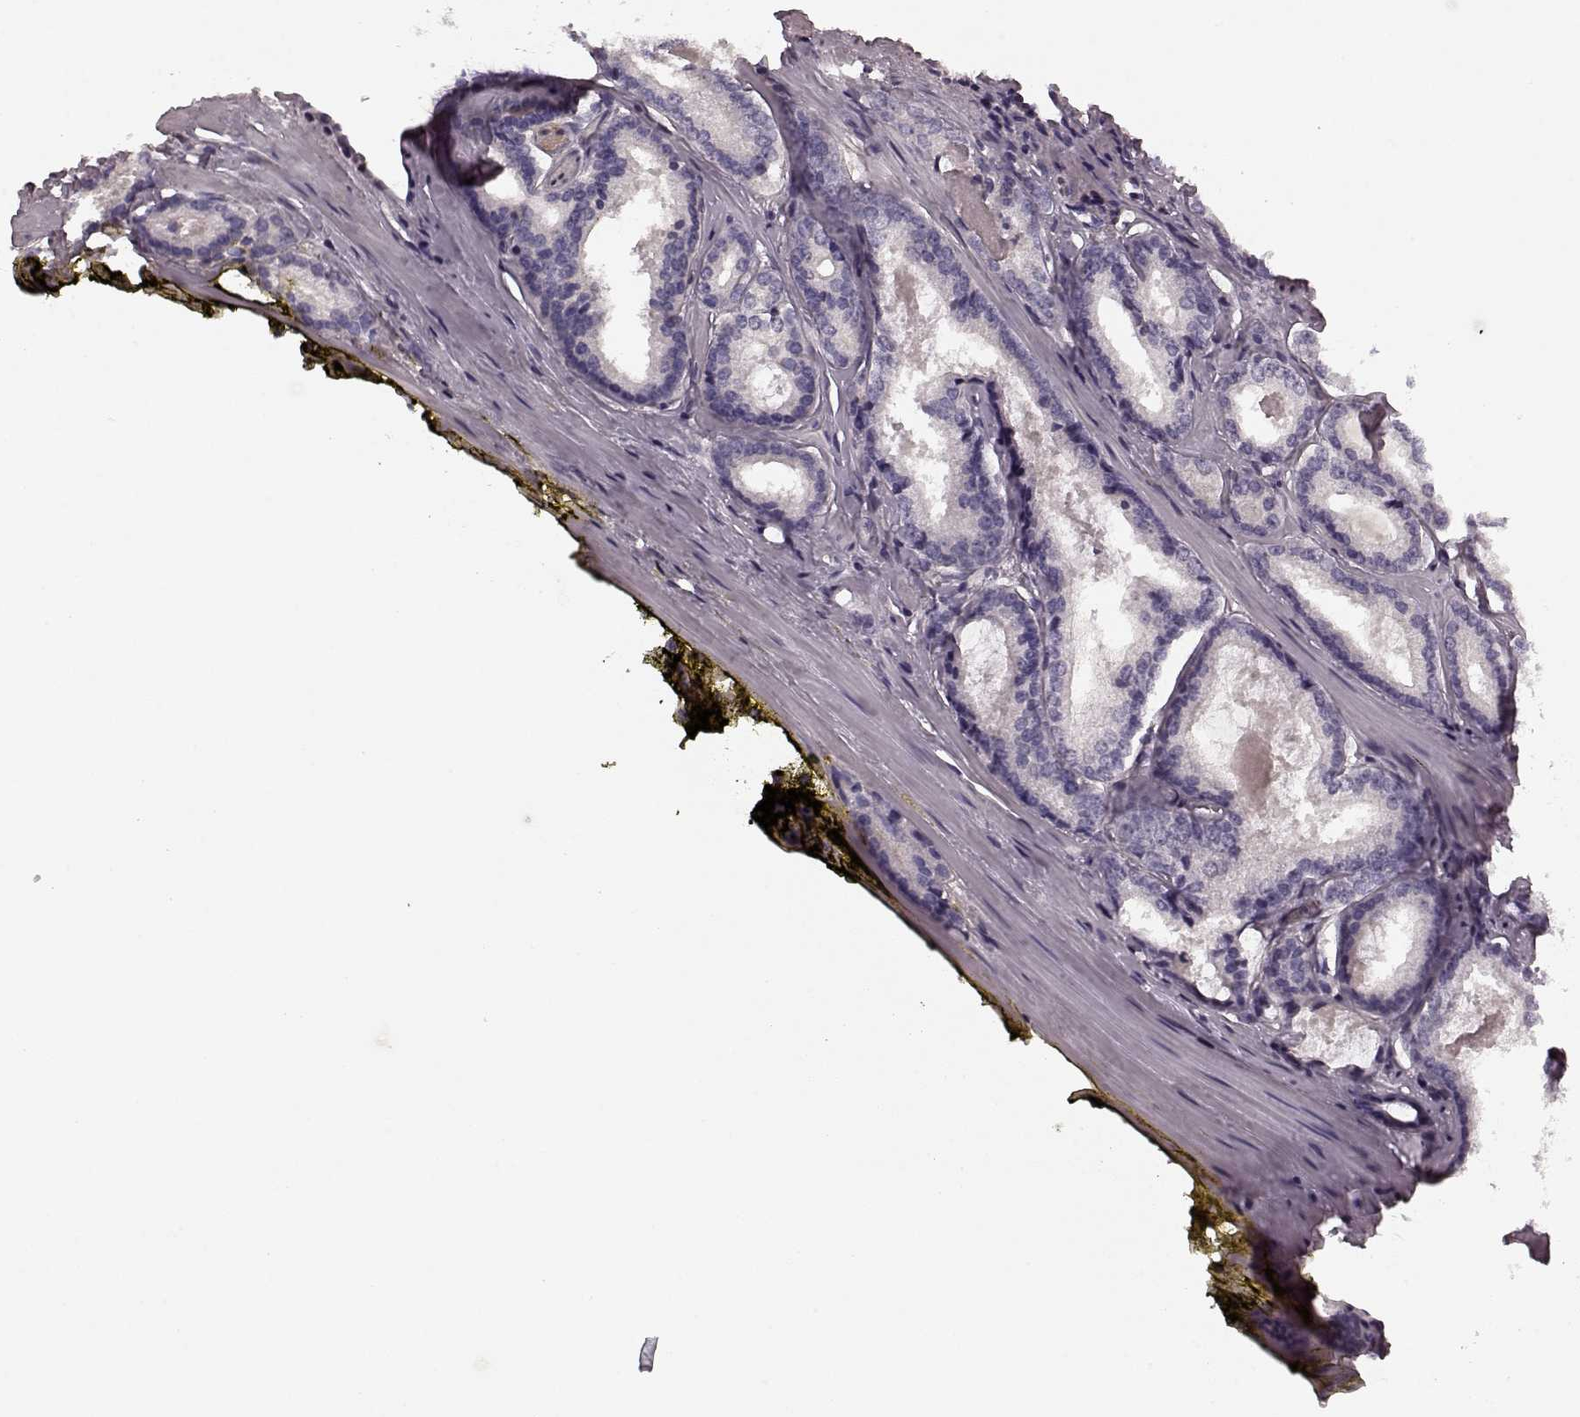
{"staining": {"intensity": "negative", "quantity": "none", "location": "none"}, "tissue": "prostate cancer", "cell_type": "Tumor cells", "image_type": "cancer", "snomed": [{"axis": "morphology", "description": "Adenocarcinoma, Low grade"}, {"axis": "topography", "description": "Prostate"}], "caption": "Prostate cancer (adenocarcinoma (low-grade)) stained for a protein using IHC reveals no staining tumor cells.", "gene": "PRKCE", "patient": {"sex": "male", "age": 56}}